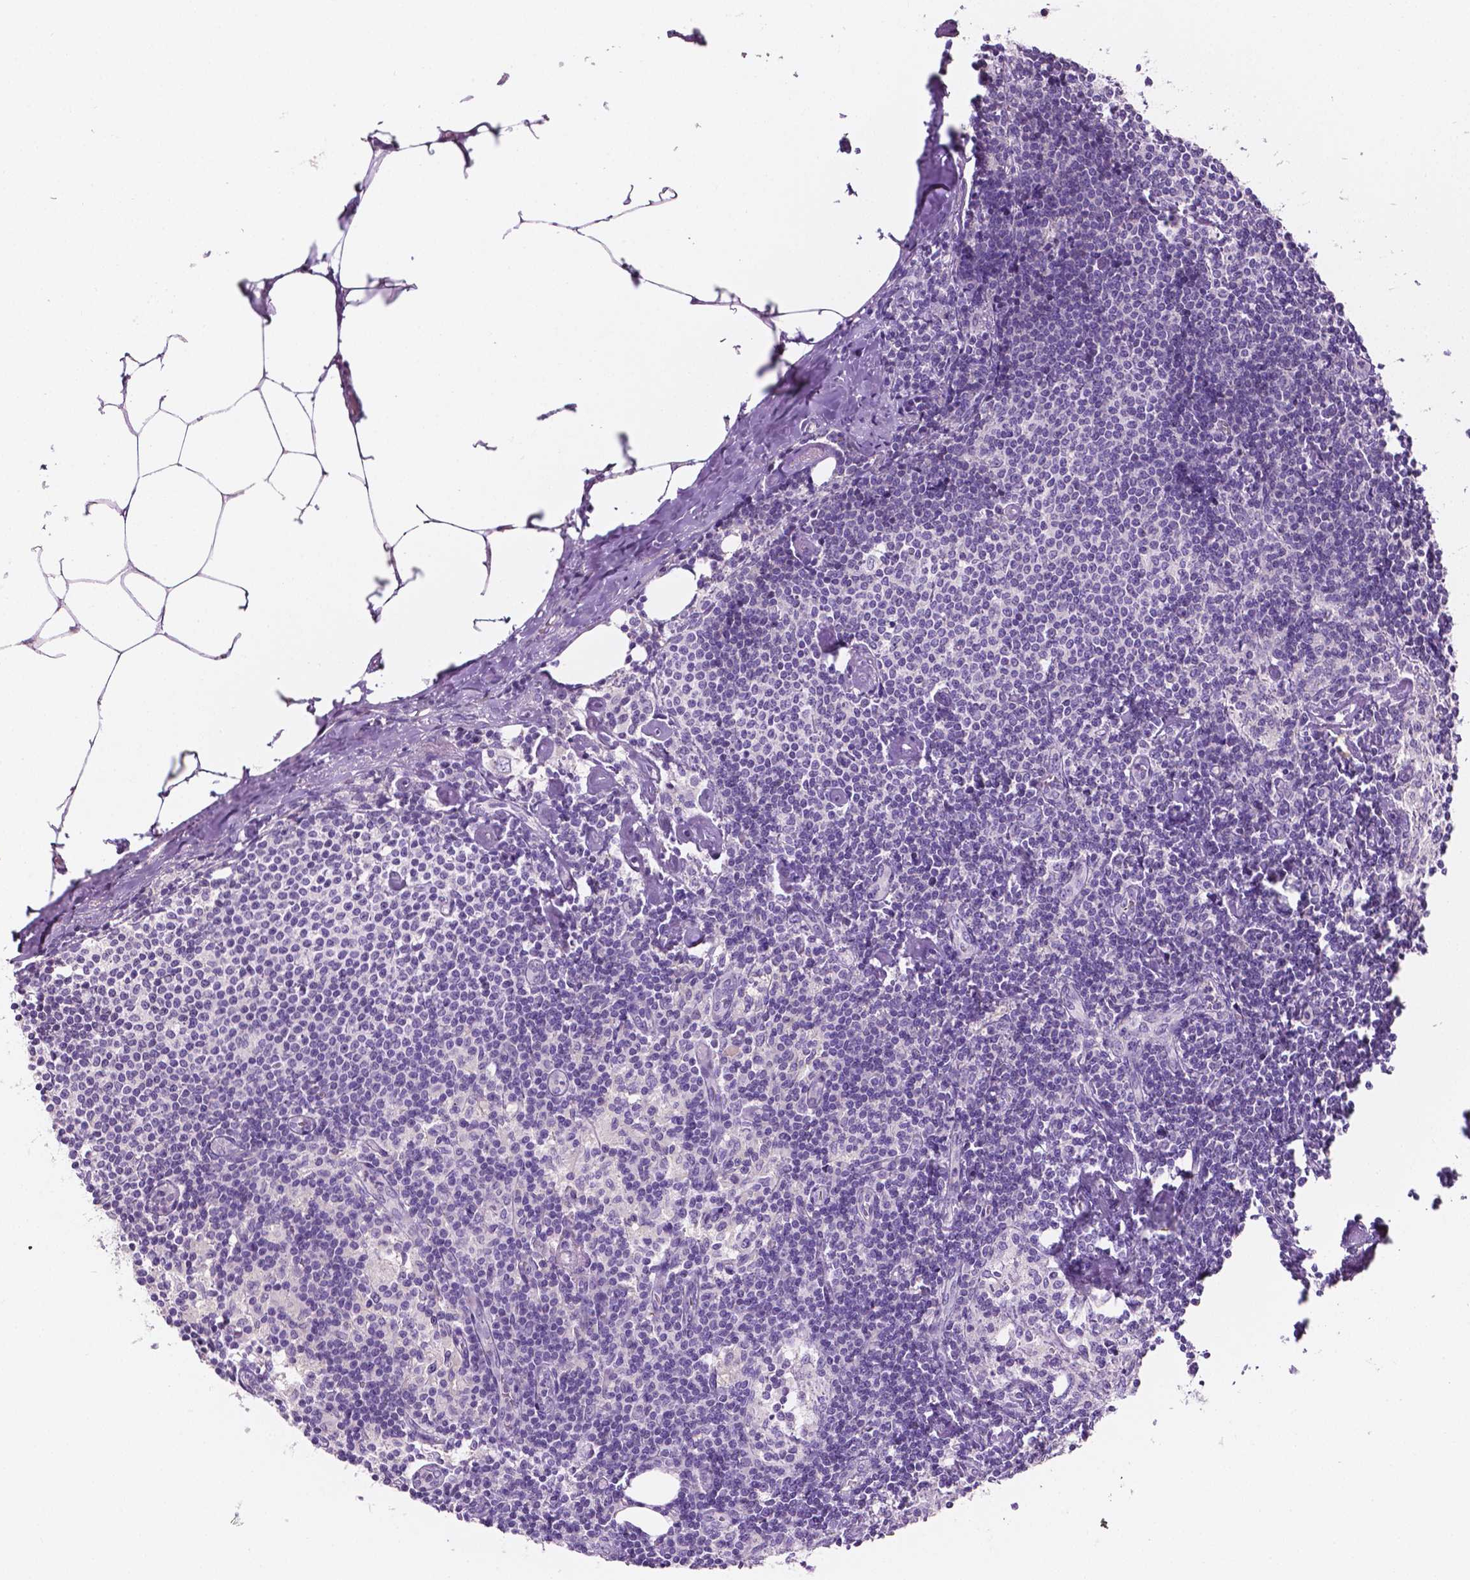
{"staining": {"intensity": "negative", "quantity": "none", "location": "none"}, "tissue": "lymph node", "cell_type": "Germinal center cells", "image_type": "normal", "snomed": [{"axis": "morphology", "description": "Normal tissue, NOS"}, {"axis": "topography", "description": "Lymph node"}], "caption": "Immunohistochemical staining of benign lymph node reveals no significant staining in germinal center cells. Brightfield microscopy of immunohistochemistry (IHC) stained with DAB (3,3'-diaminobenzidine) (brown) and hematoxylin (blue), captured at high magnification.", "gene": "EGFR", "patient": {"sex": "female", "age": 69}}